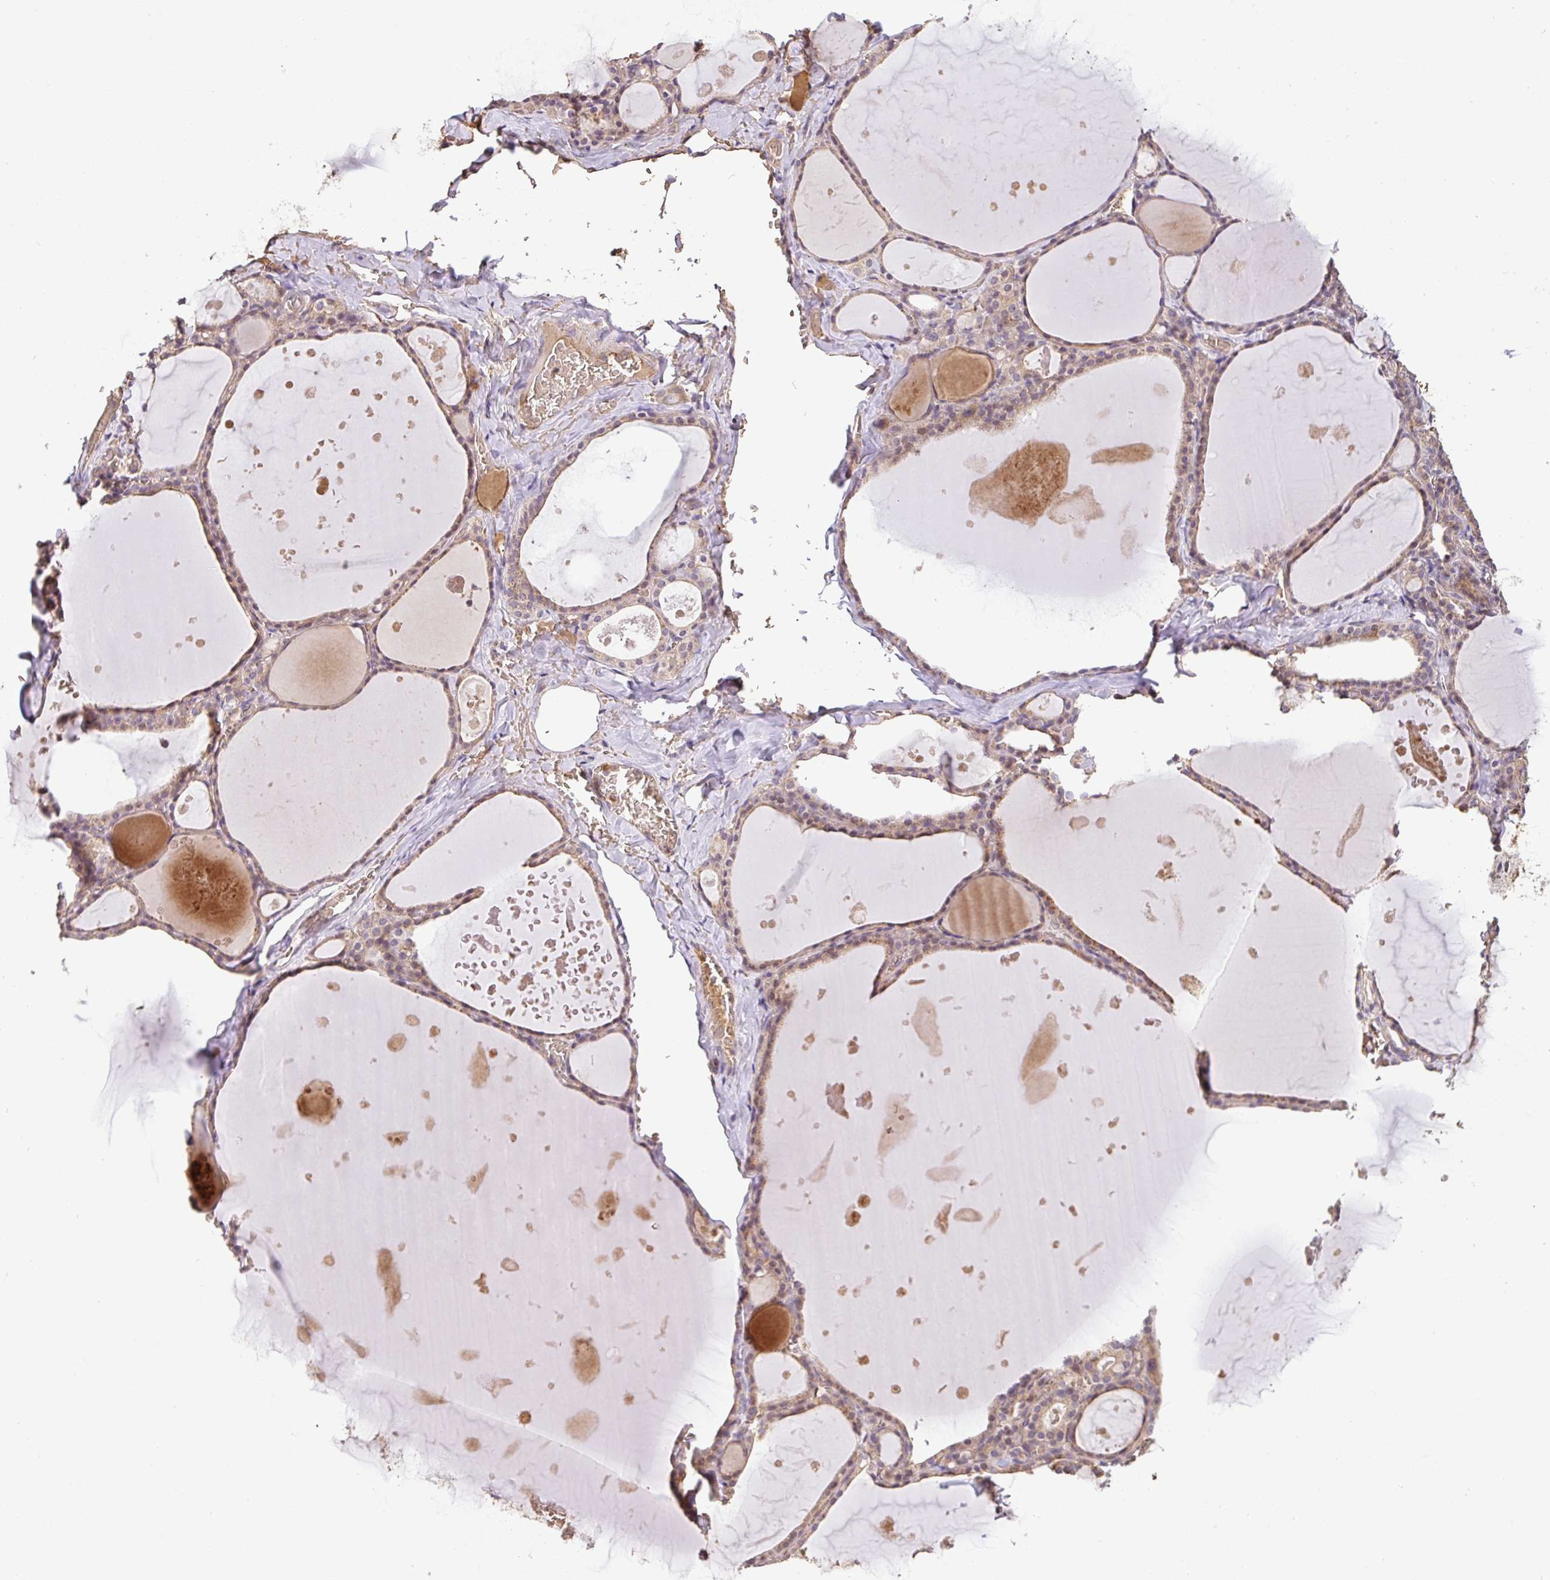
{"staining": {"intensity": "weak", "quantity": ">75%", "location": "cytoplasmic/membranous"}, "tissue": "thyroid gland", "cell_type": "Glandular cells", "image_type": "normal", "snomed": [{"axis": "morphology", "description": "Normal tissue, NOS"}, {"axis": "topography", "description": "Thyroid gland"}], "caption": "Glandular cells exhibit low levels of weak cytoplasmic/membranous positivity in approximately >75% of cells in unremarkable thyroid gland. (brown staining indicates protein expression, while blue staining denotes nuclei).", "gene": "C1QTNF9B", "patient": {"sex": "male", "age": 56}}